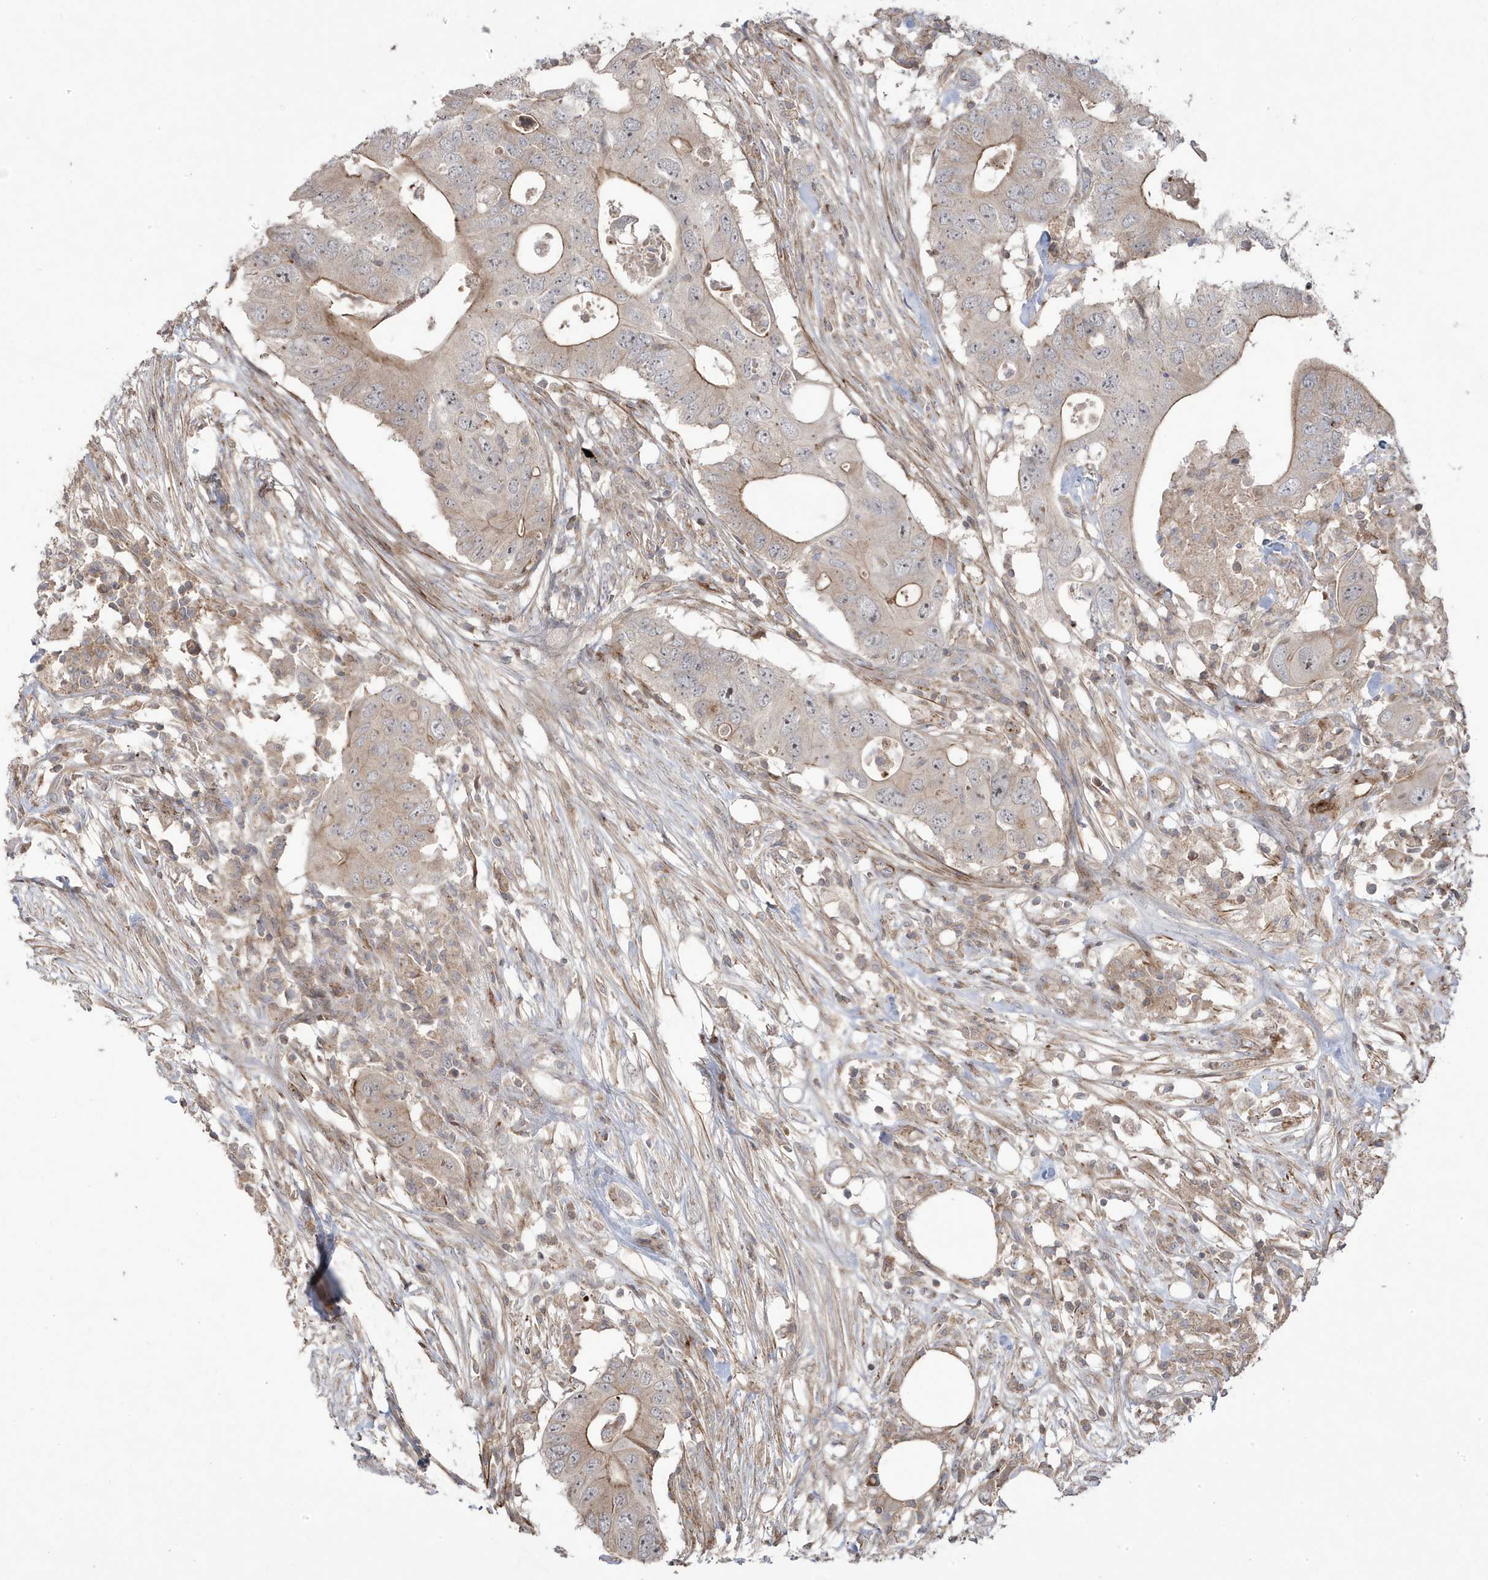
{"staining": {"intensity": "weak", "quantity": "<25%", "location": "cytoplasmic/membranous"}, "tissue": "colorectal cancer", "cell_type": "Tumor cells", "image_type": "cancer", "snomed": [{"axis": "morphology", "description": "Adenocarcinoma, NOS"}, {"axis": "topography", "description": "Colon"}], "caption": "An immunohistochemistry (IHC) histopathology image of colorectal cancer is shown. There is no staining in tumor cells of colorectal cancer. (Immunohistochemistry, brightfield microscopy, high magnification).", "gene": "CETN3", "patient": {"sex": "male", "age": 71}}